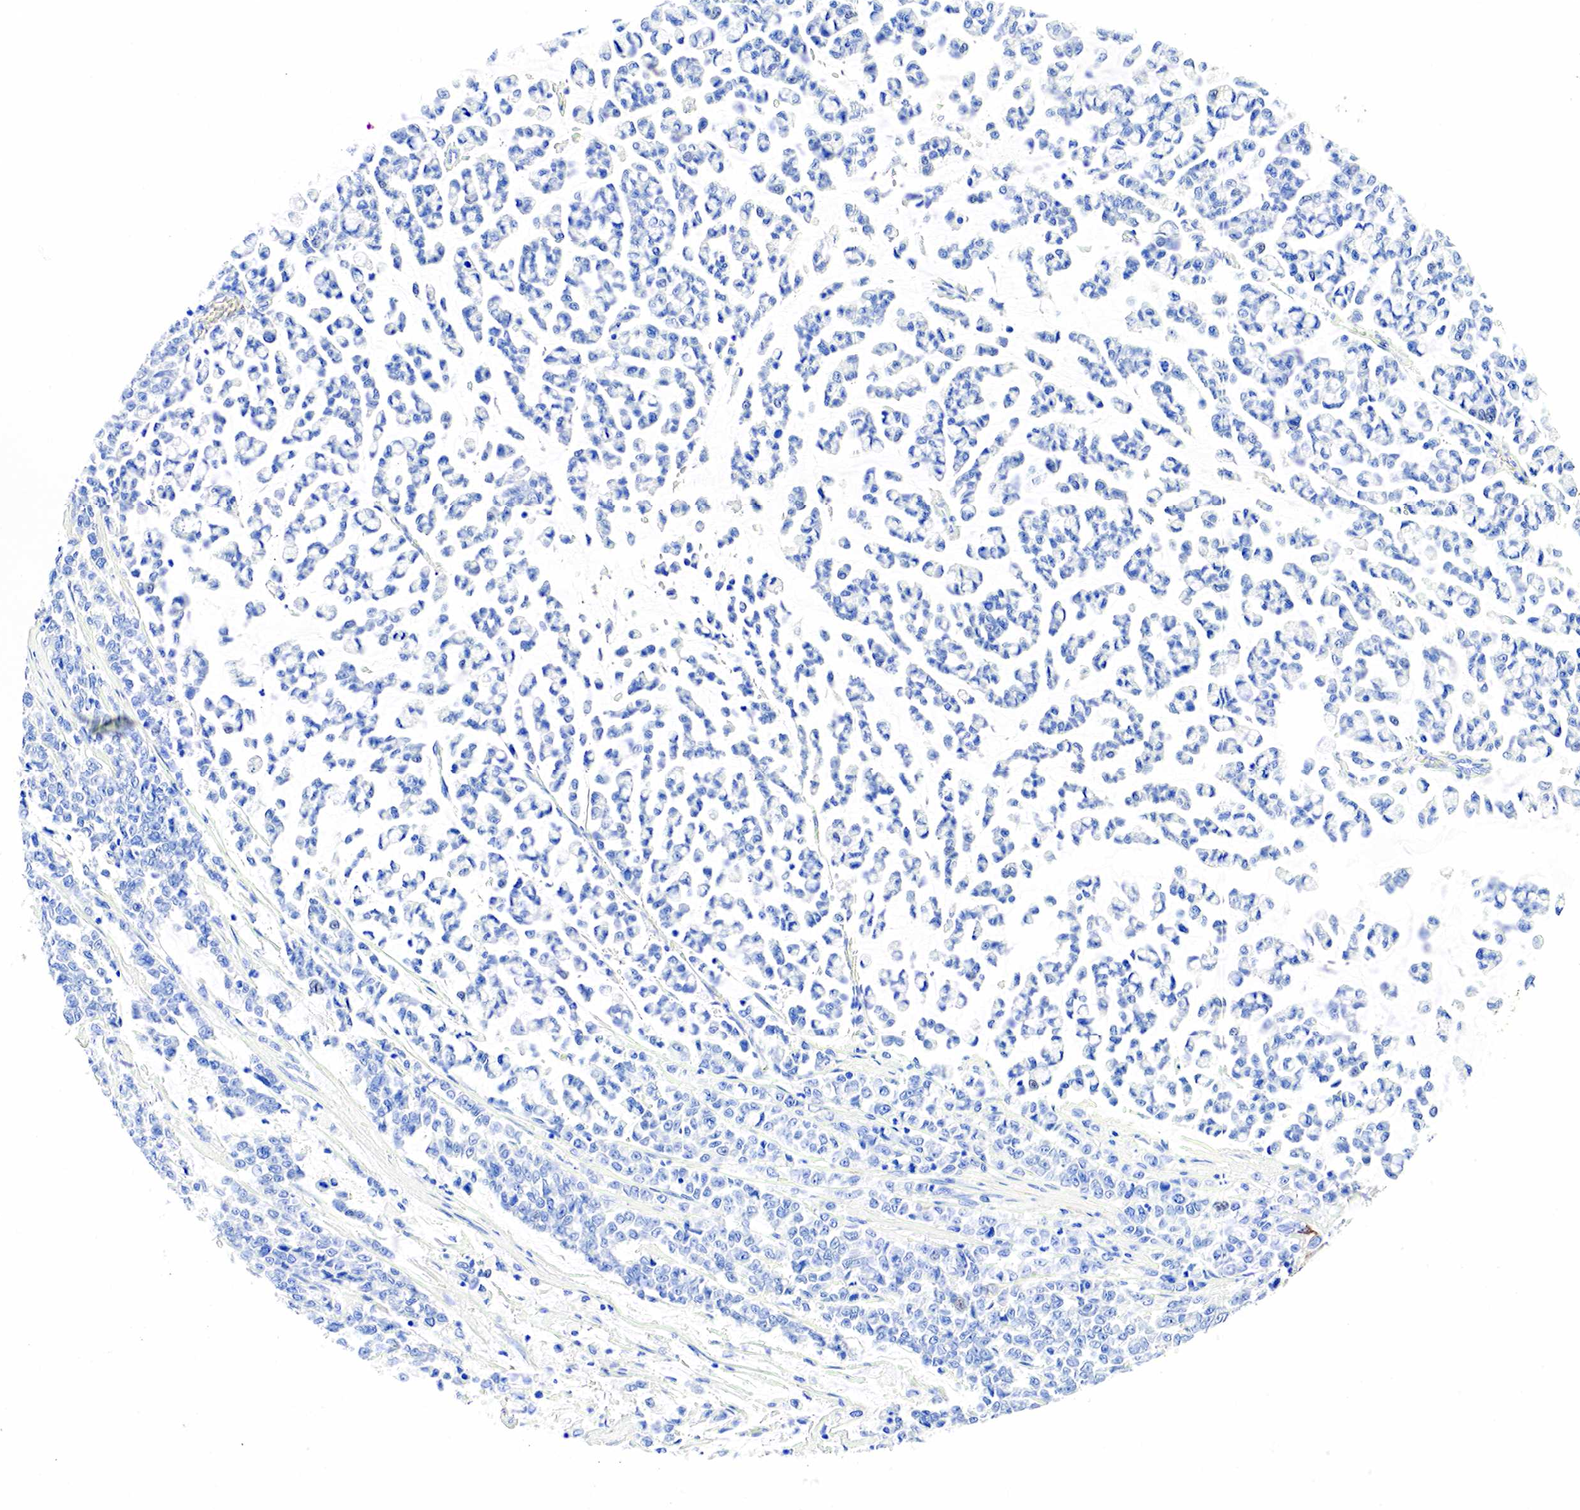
{"staining": {"intensity": "negative", "quantity": "none", "location": "none"}, "tissue": "liver cancer", "cell_type": "Tumor cells", "image_type": "cancer", "snomed": [{"axis": "morphology", "description": "Carcinoma, metastatic, NOS"}, {"axis": "topography", "description": "Liver"}], "caption": "High power microscopy histopathology image of an IHC histopathology image of metastatic carcinoma (liver), revealing no significant staining in tumor cells. The staining is performed using DAB brown chromogen with nuclei counter-stained in using hematoxylin.", "gene": "KRT7", "patient": {"sex": "female", "age": 58}}